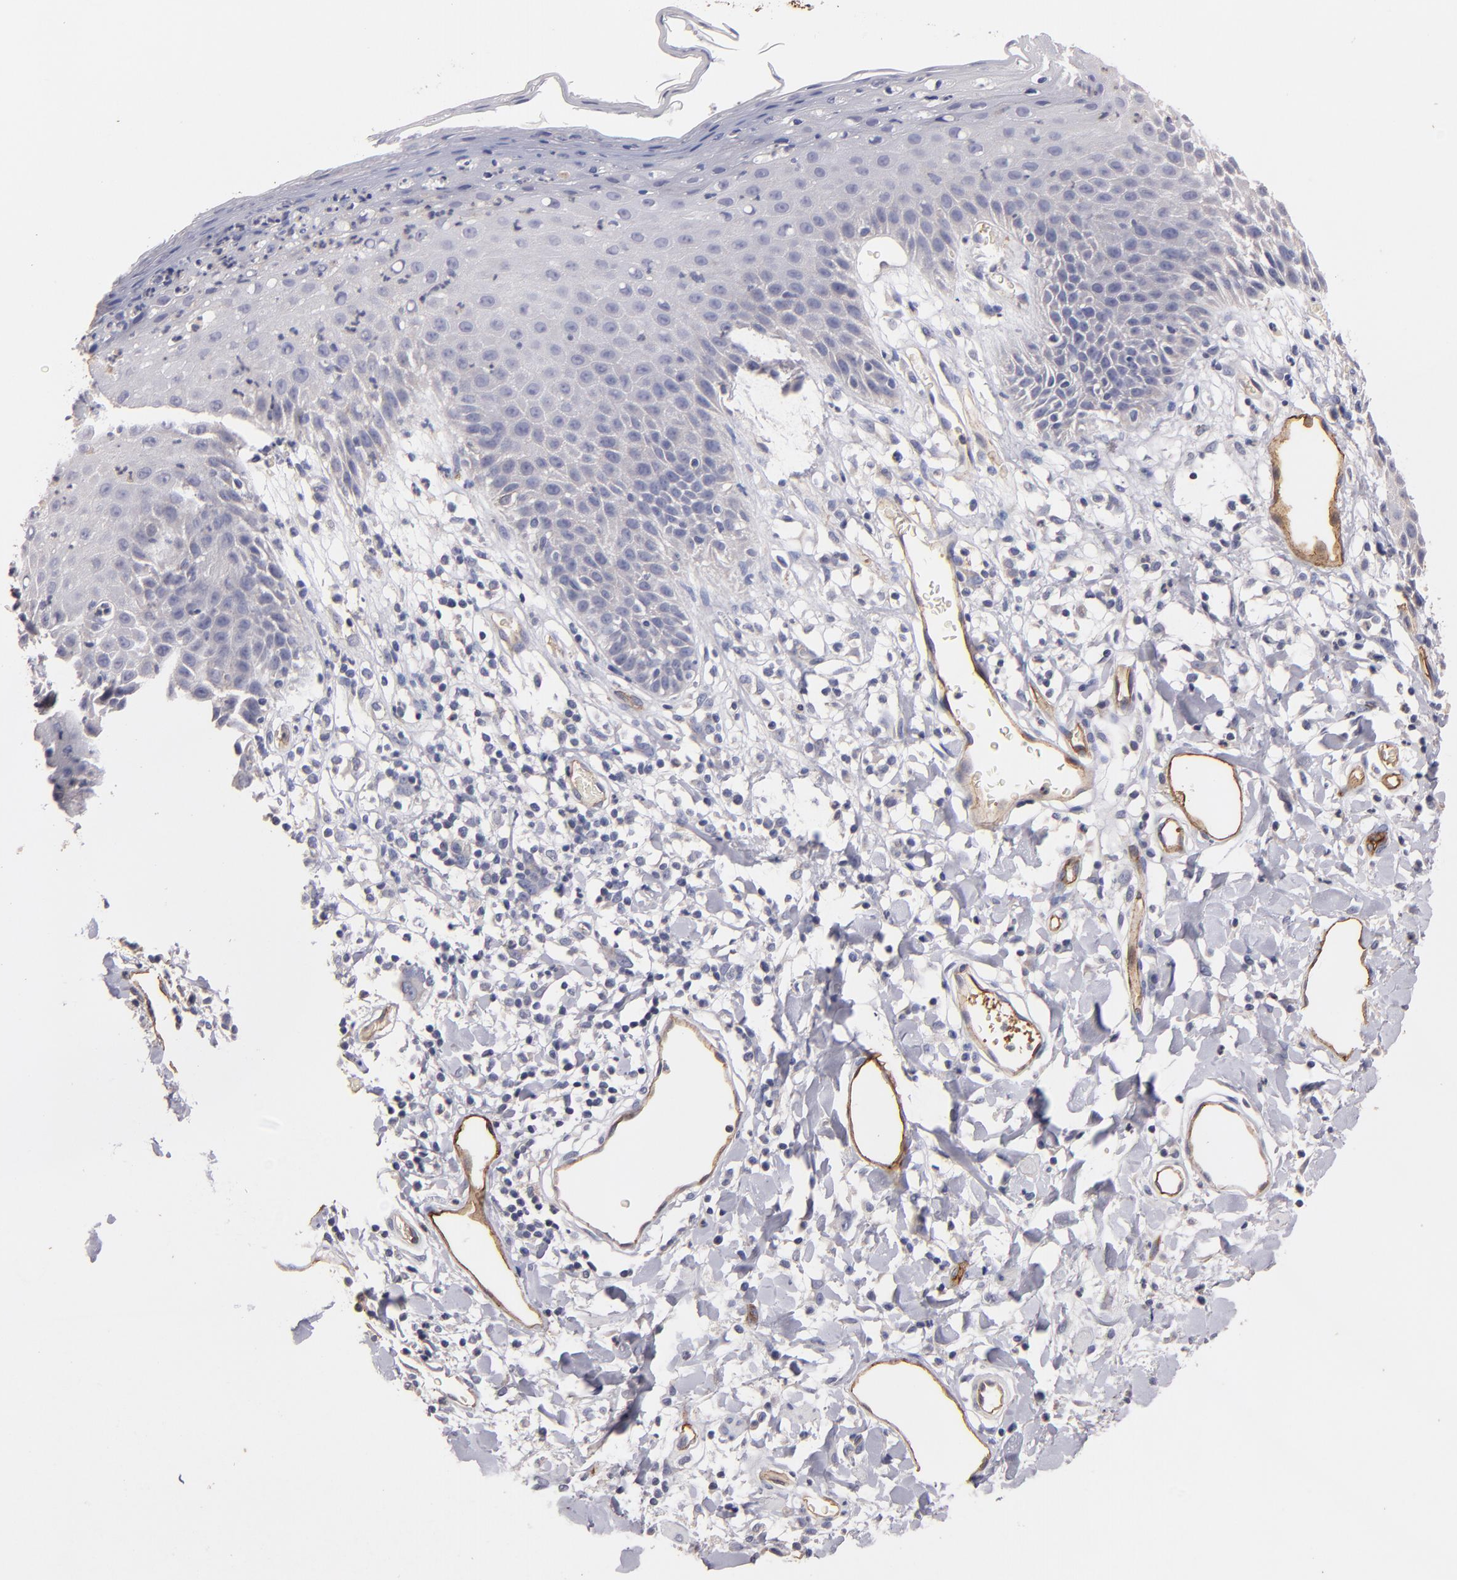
{"staining": {"intensity": "negative", "quantity": "none", "location": "none"}, "tissue": "skin", "cell_type": "Epidermal cells", "image_type": "normal", "snomed": [{"axis": "morphology", "description": "Normal tissue, NOS"}, {"axis": "topography", "description": "Vulva"}, {"axis": "topography", "description": "Peripheral nerve tissue"}], "caption": "This is a micrograph of immunohistochemistry staining of unremarkable skin, which shows no expression in epidermal cells.", "gene": "CLDN5", "patient": {"sex": "female", "age": 68}}